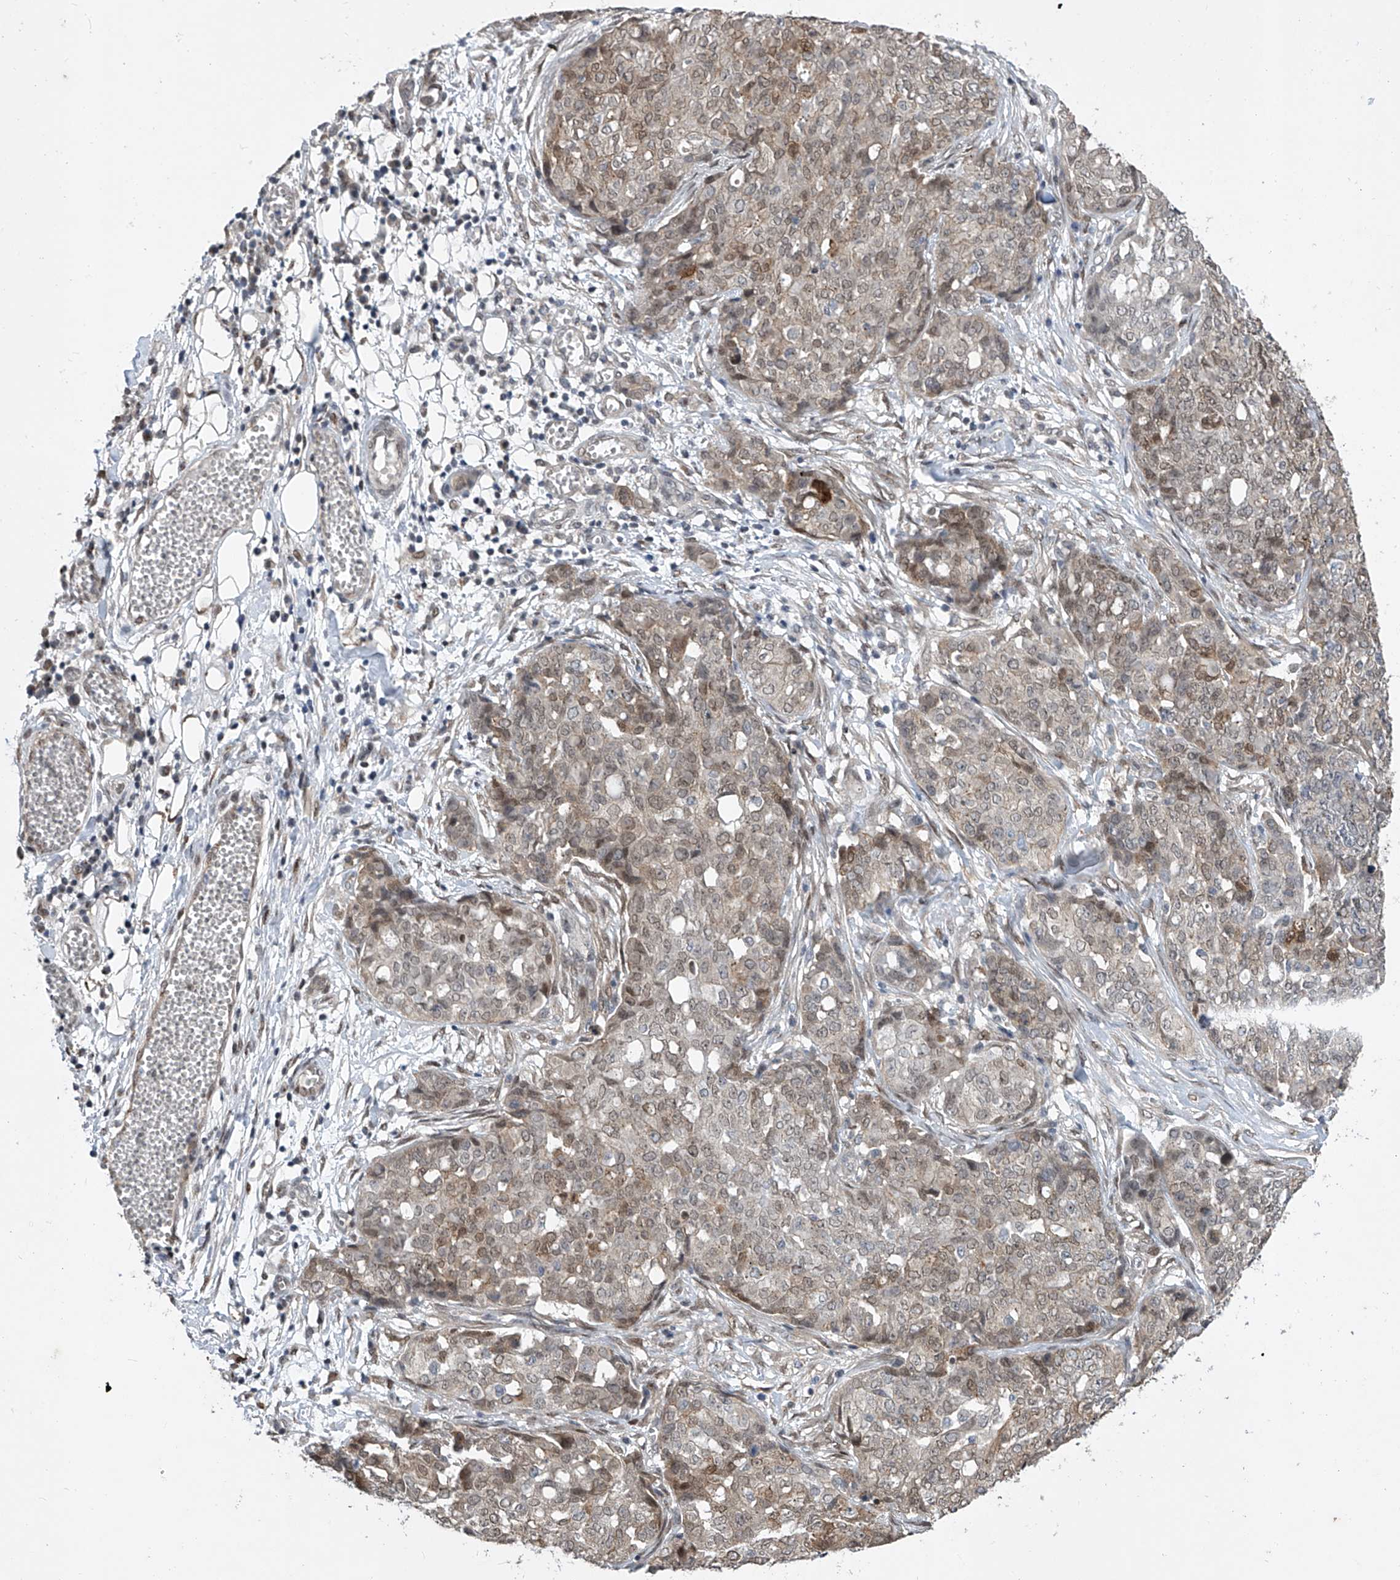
{"staining": {"intensity": "moderate", "quantity": "25%-75%", "location": "cytoplasmic/membranous,nuclear"}, "tissue": "ovarian cancer", "cell_type": "Tumor cells", "image_type": "cancer", "snomed": [{"axis": "morphology", "description": "Cystadenocarcinoma, serous, NOS"}, {"axis": "topography", "description": "Soft tissue"}, {"axis": "topography", "description": "Ovary"}], "caption": "Approximately 25%-75% of tumor cells in human serous cystadenocarcinoma (ovarian) show moderate cytoplasmic/membranous and nuclear protein positivity as visualized by brown immunohistochemical staining.", "gene": "CETN2", "patient": {"sex": "female", "age": 57}}